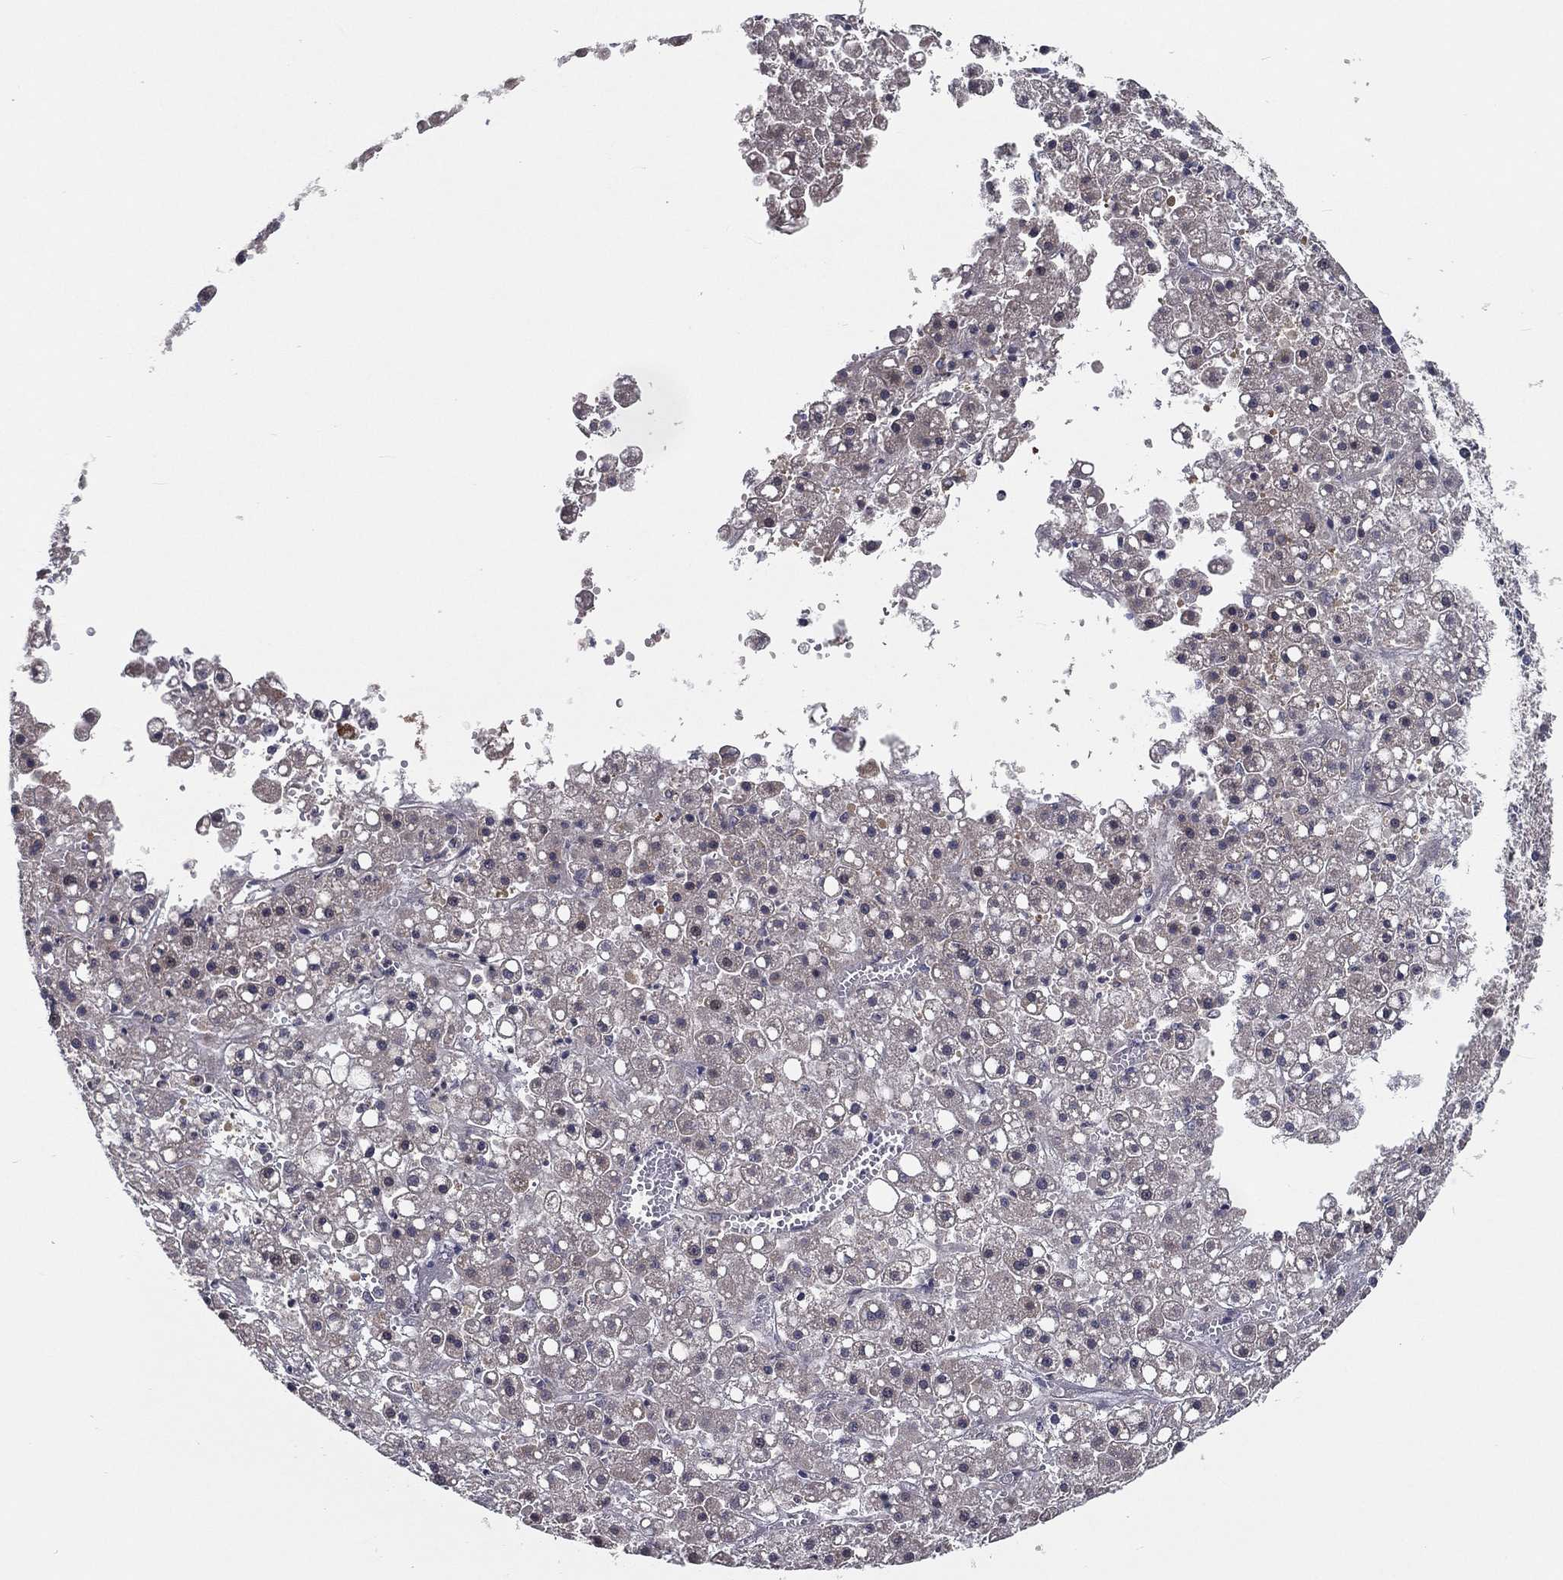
{"staining": {"intensity": "negative", "quantity": "none", "location": "none"}, "tissue": "liver cancer", "cell_type": "Tumor cells", "image_type": "cancer", "snomed": [{"axis": "morphology", "description": "Carcinoma, Hepatocellular, NOS"}, {"axis": "topography", "description": "Liver"}], "caption": "This is an immunohistochemistry (IHC) micrograph of human liver cancer. There is no expression in tumor cells.", "gene": "EIF2B5", "patient": {"sex": "male", "age": 67}}